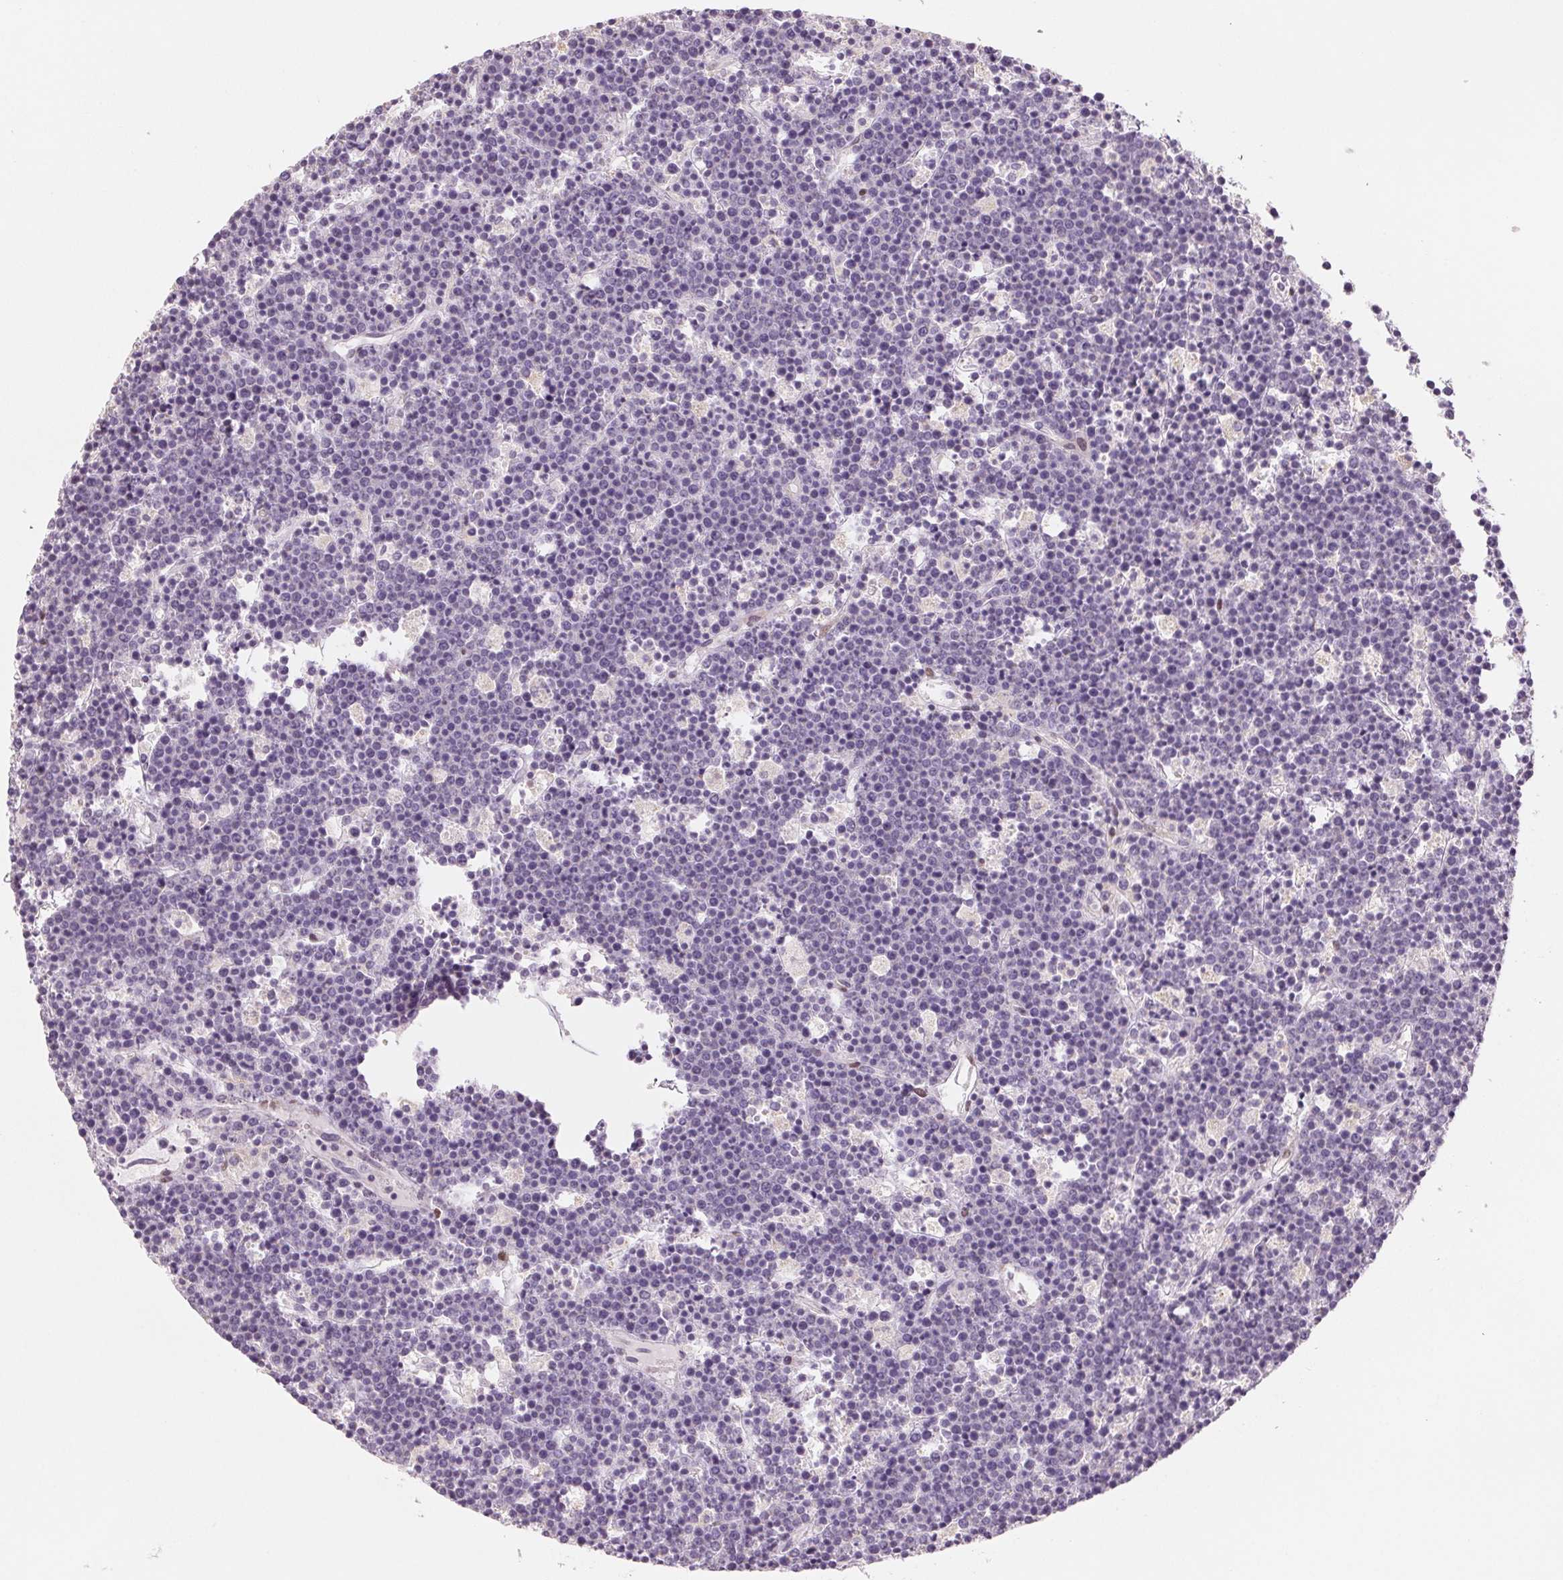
{"staining": {"intensity": "negative", "quantity": "none", "location": "none"}, "tissue": "lymphoma", "cell_type": "Tumor cells", "image_type": "cancer", "snomed": [{"axis": "morphology", "description": "Malignant lymphoma, non-Hodgkin's type, High grade"}, {"axis": "topography", "description": "Ovary"}], "caption": "A high-resolution photomicrograph shows immunohistochemistry staining of lymphoma, which reveals no significant staining in tumor cells.", "gene": "SMARCD3", "patient": {"sex": "female", "age": 56}}